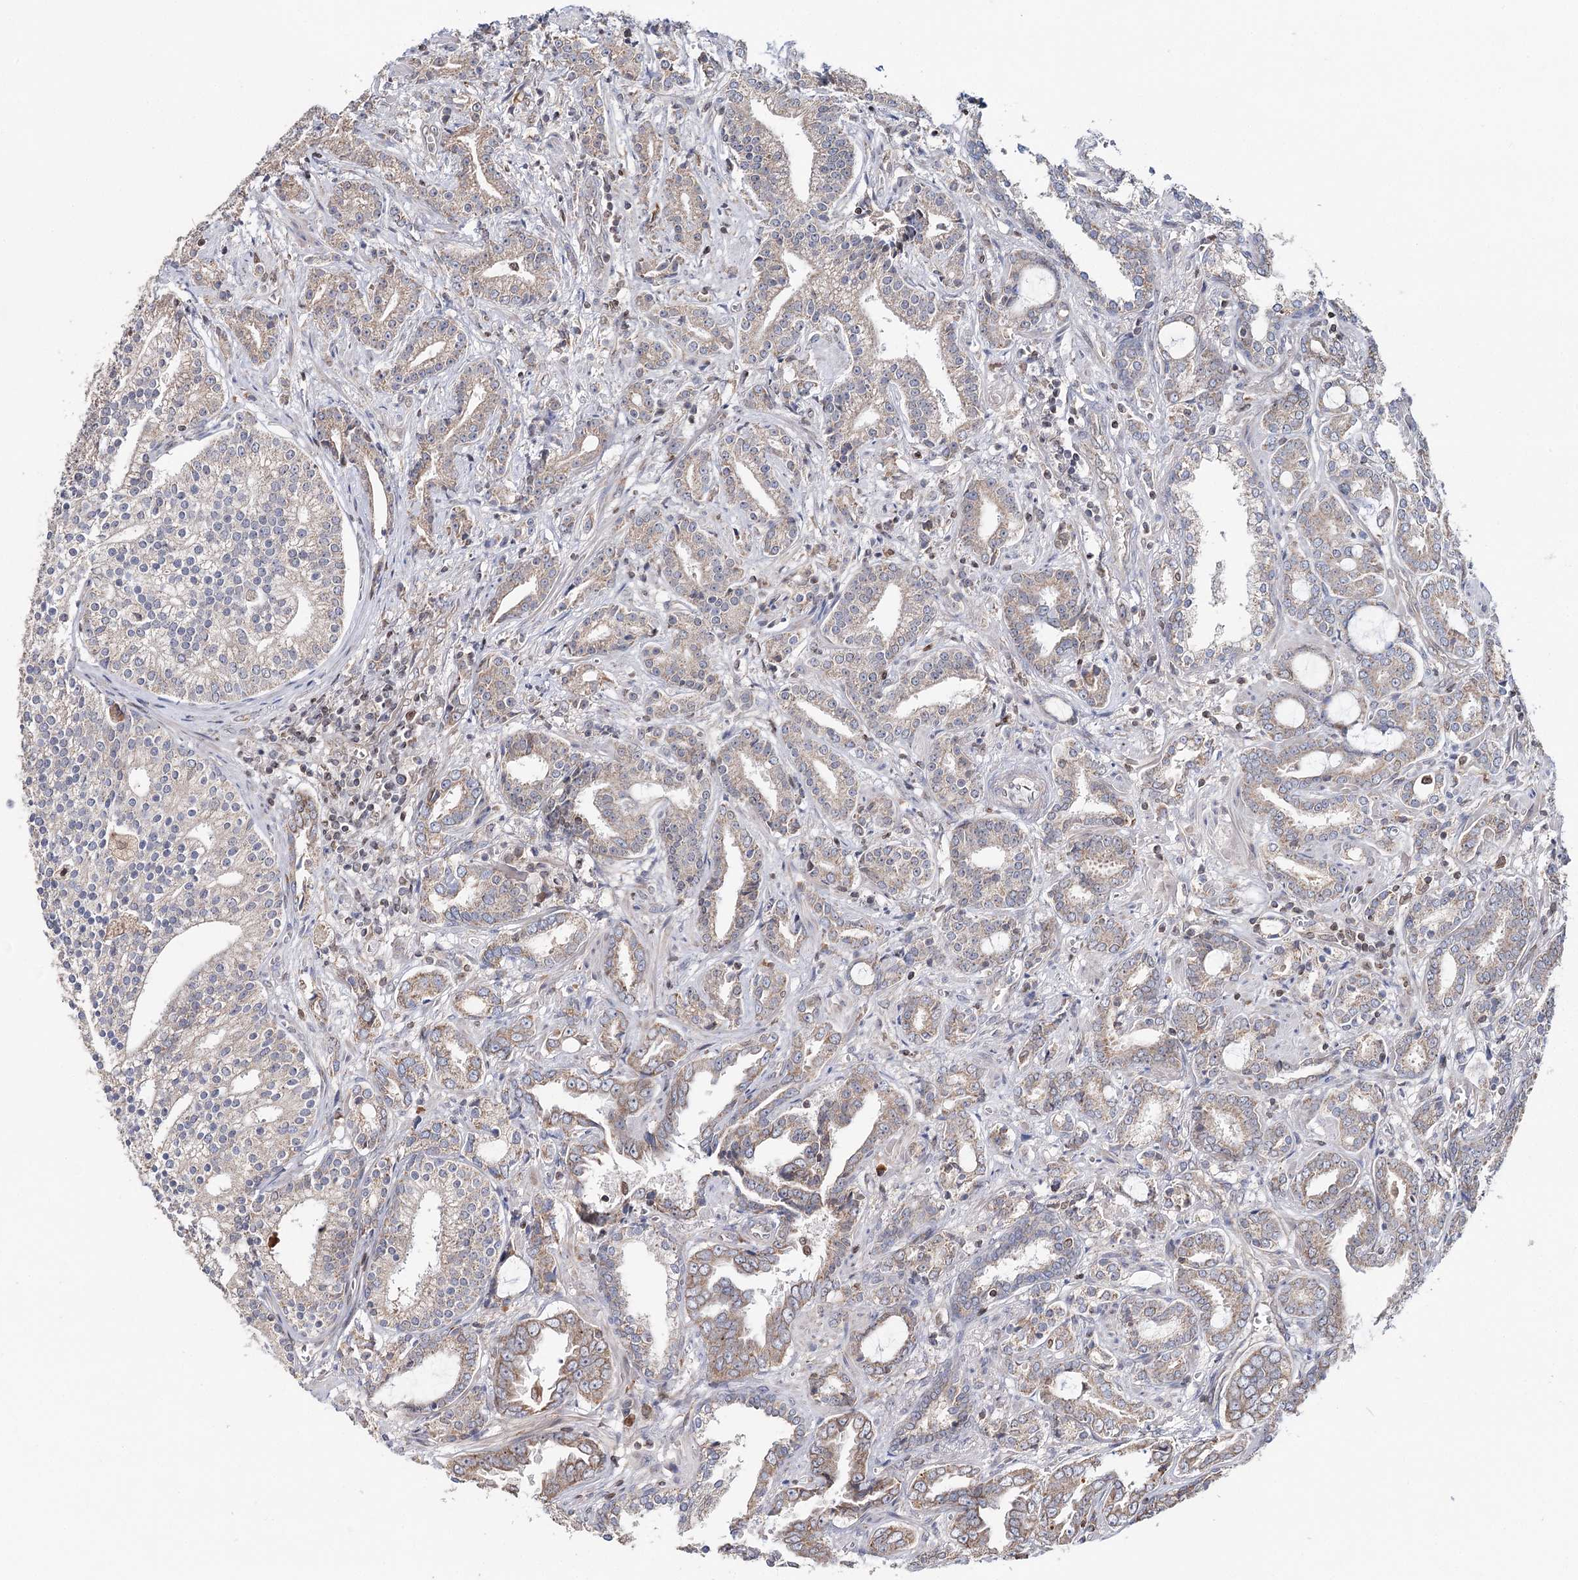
{"staining": {"intensity": "weak", "quantity": ">75%", "location": "cytoplasmic/membranous"}, "tissue": "prostate cancer", "cell_type": "Tumor cells", "image_type": "cancer", "snomed": [{"axis": "morphology", "description": "Adenocarcinoma, High grade"}, {"axis": "topography", "description": "Prostate and seminal vesicle, NOS"}], "caption": "High-power microscopy captured an IHC micrograph of prostate cancer, revealing weak cytoplasmic/membranous positivity in about >75% of tumor cells. The staining was performed using DAB to visualize the protein expression in brown, while the nuclei were stained in blue with hematoxylin (Magnification: 20x).", "gene": "CFAP46", "patient": {"sex": "male", "age": 67}}